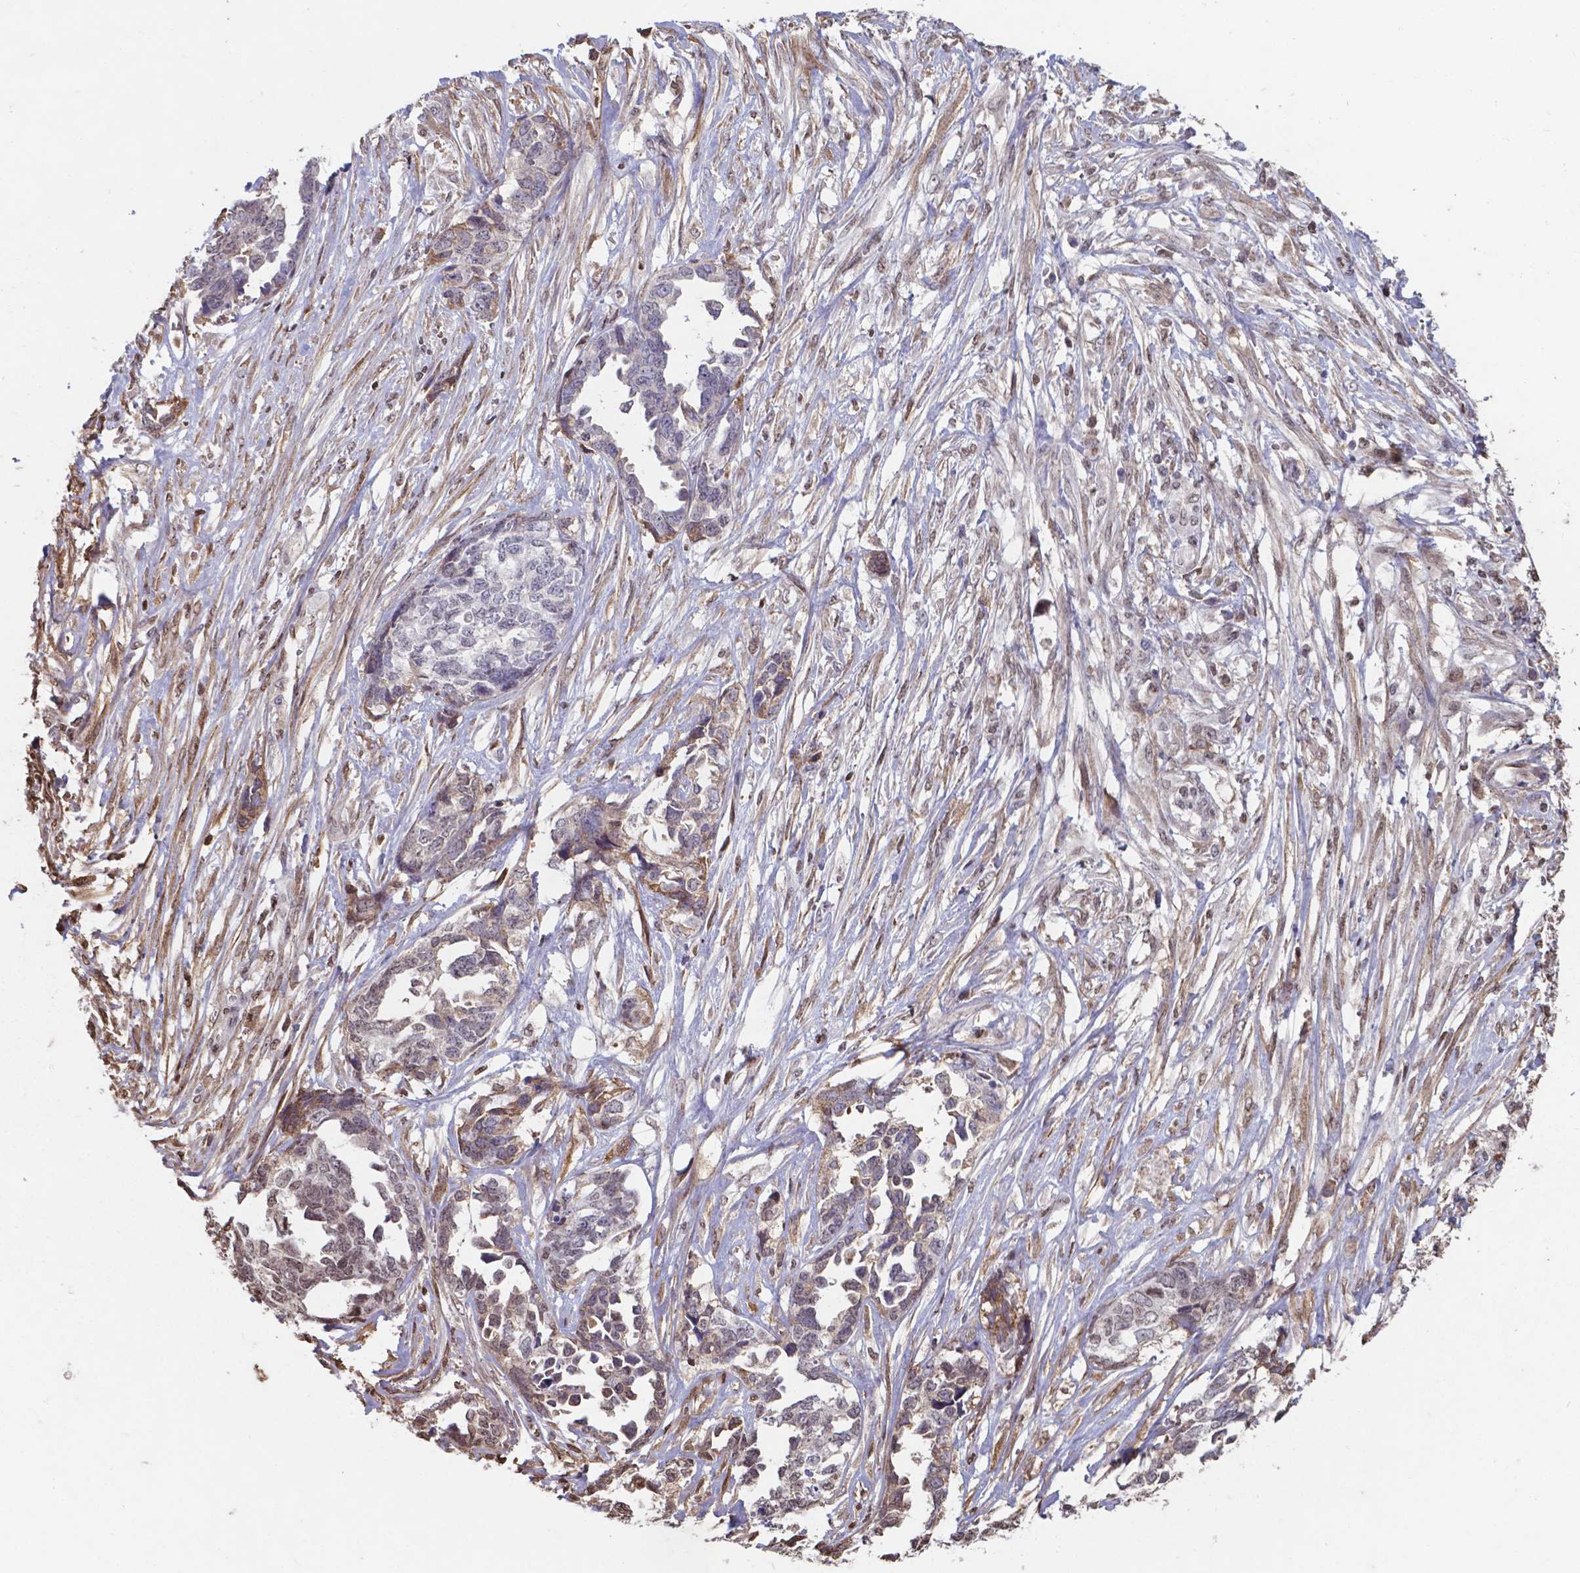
{"staining": {"intensity": "negative", "quantity": "none", "location": "none"}, "tissue": "ovarian cancer", "cell_type": "Tumor cells", "image_type": "cancer", "snomed": [{"axis": "morphology", "description": "Cystadenocarcinoma, serous, NOS"}, {"axis": "topography", "description": "Ovary"}], "caption": "Protein analysis of ovarian cancer (serous cystadenocarcinoma) shows no significant expression in tumor cells. Nuclei are stained in blue.", "gene": "SERPINA1", "patient": {"sex": "female", "age": 69}}